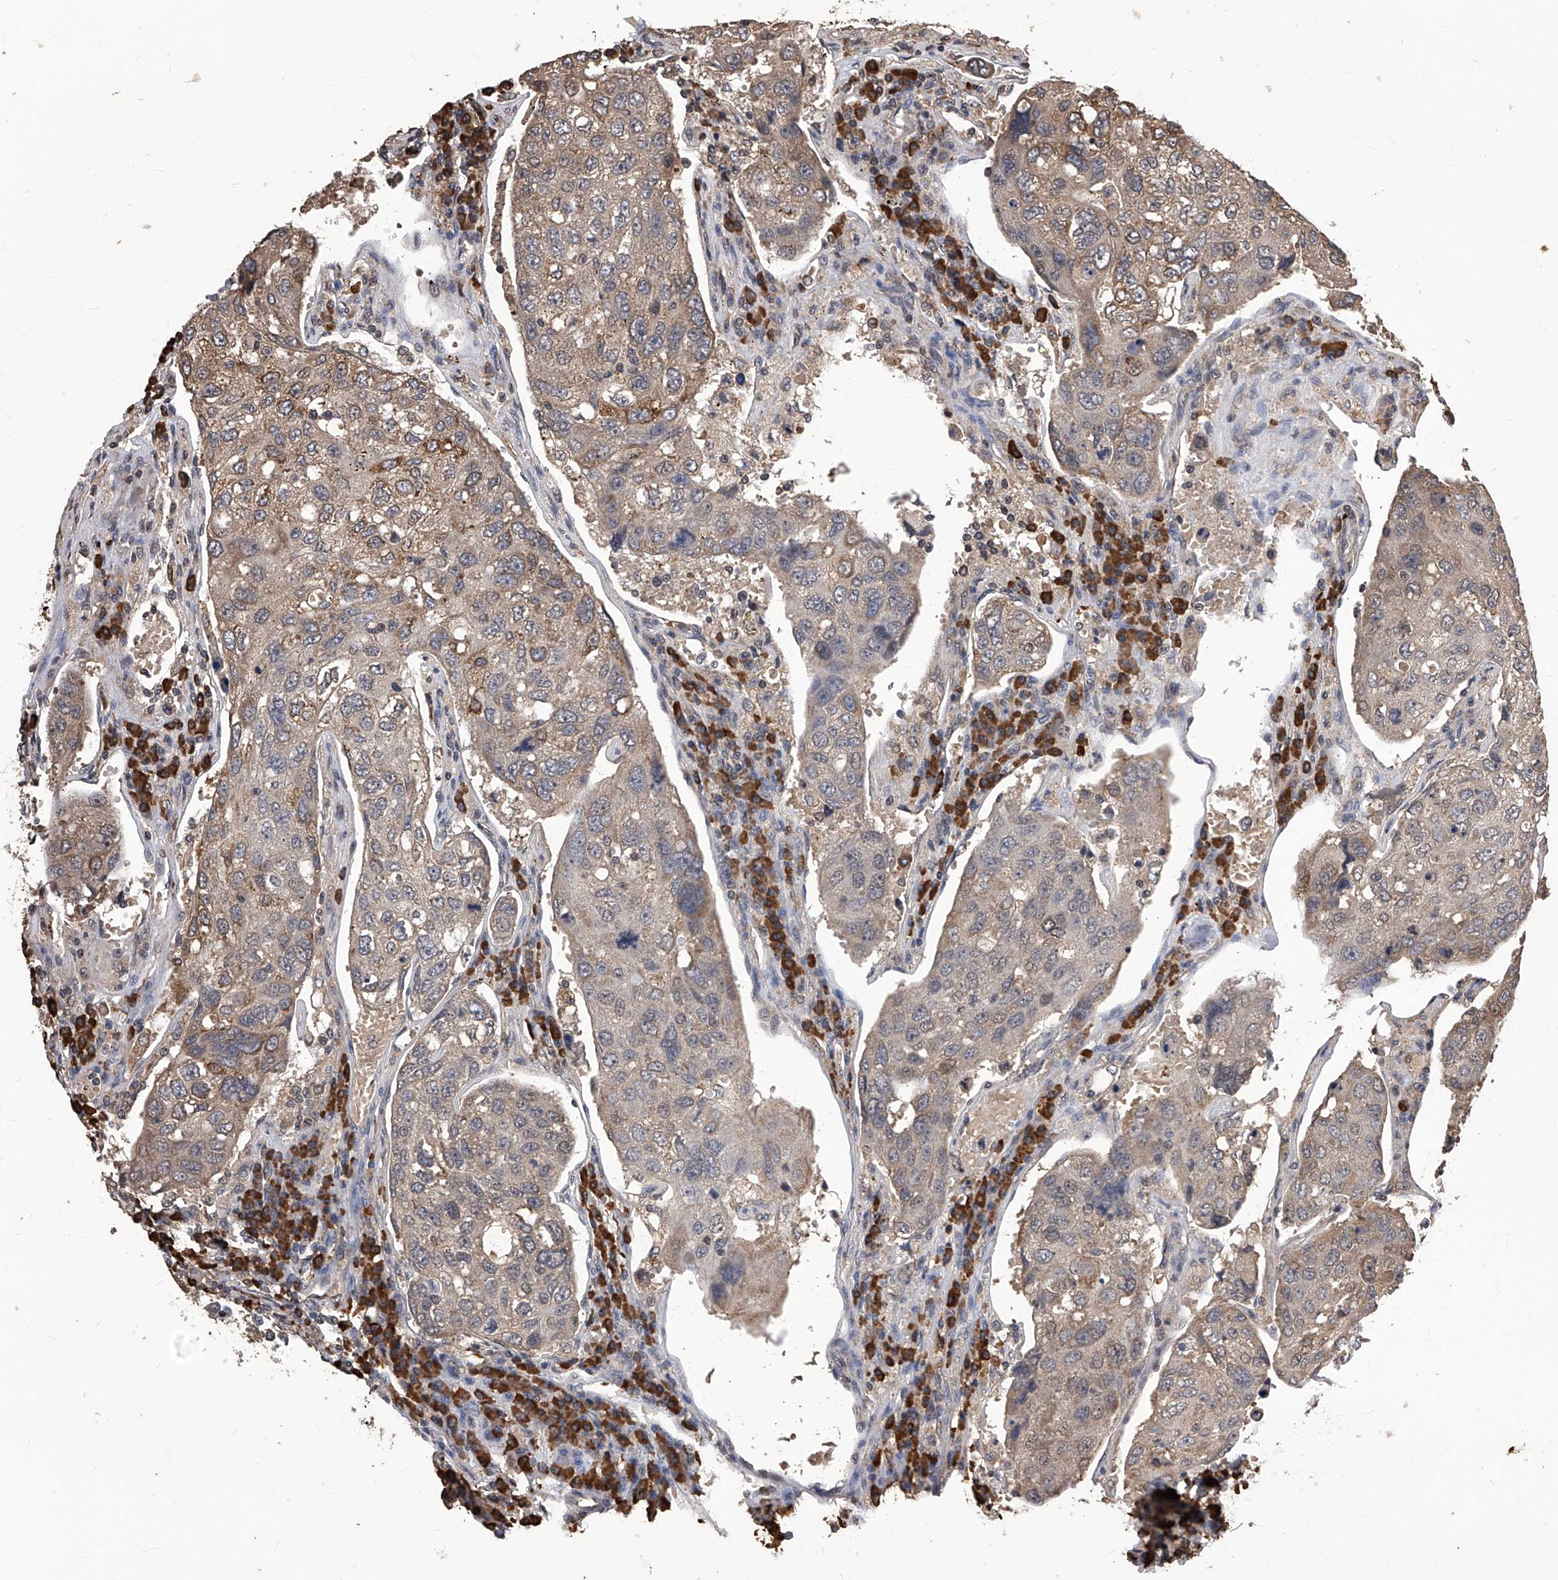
{"staining": {"intensity": "weak", "quantity": ">75%", "location": "cytoplasmic/membranous"}, "tissue": "urothelial cancer", "cell_type": "Tumor cells", "image_type": "cancer", "snomed": [{"axis": "morphology", "description": "Urothelial carcinoma, High grade"}, {"axis": "topography", "description": "Lymph node"}, {"axis": "topography", "description": "Urinary bladder"}], "caption": "A brown stain shows weak cytoplasmic/membranous expression of a protein in human urothelial carcinoma (high-grade) tumor cells. The staining was performed using DAB to visualize the protein expression in brown, while the nuclei were stained in blue with hematoxylin (Magnification: 20x).", "gene": "ID1", "patient": {"sex": "male", "age": 51}}